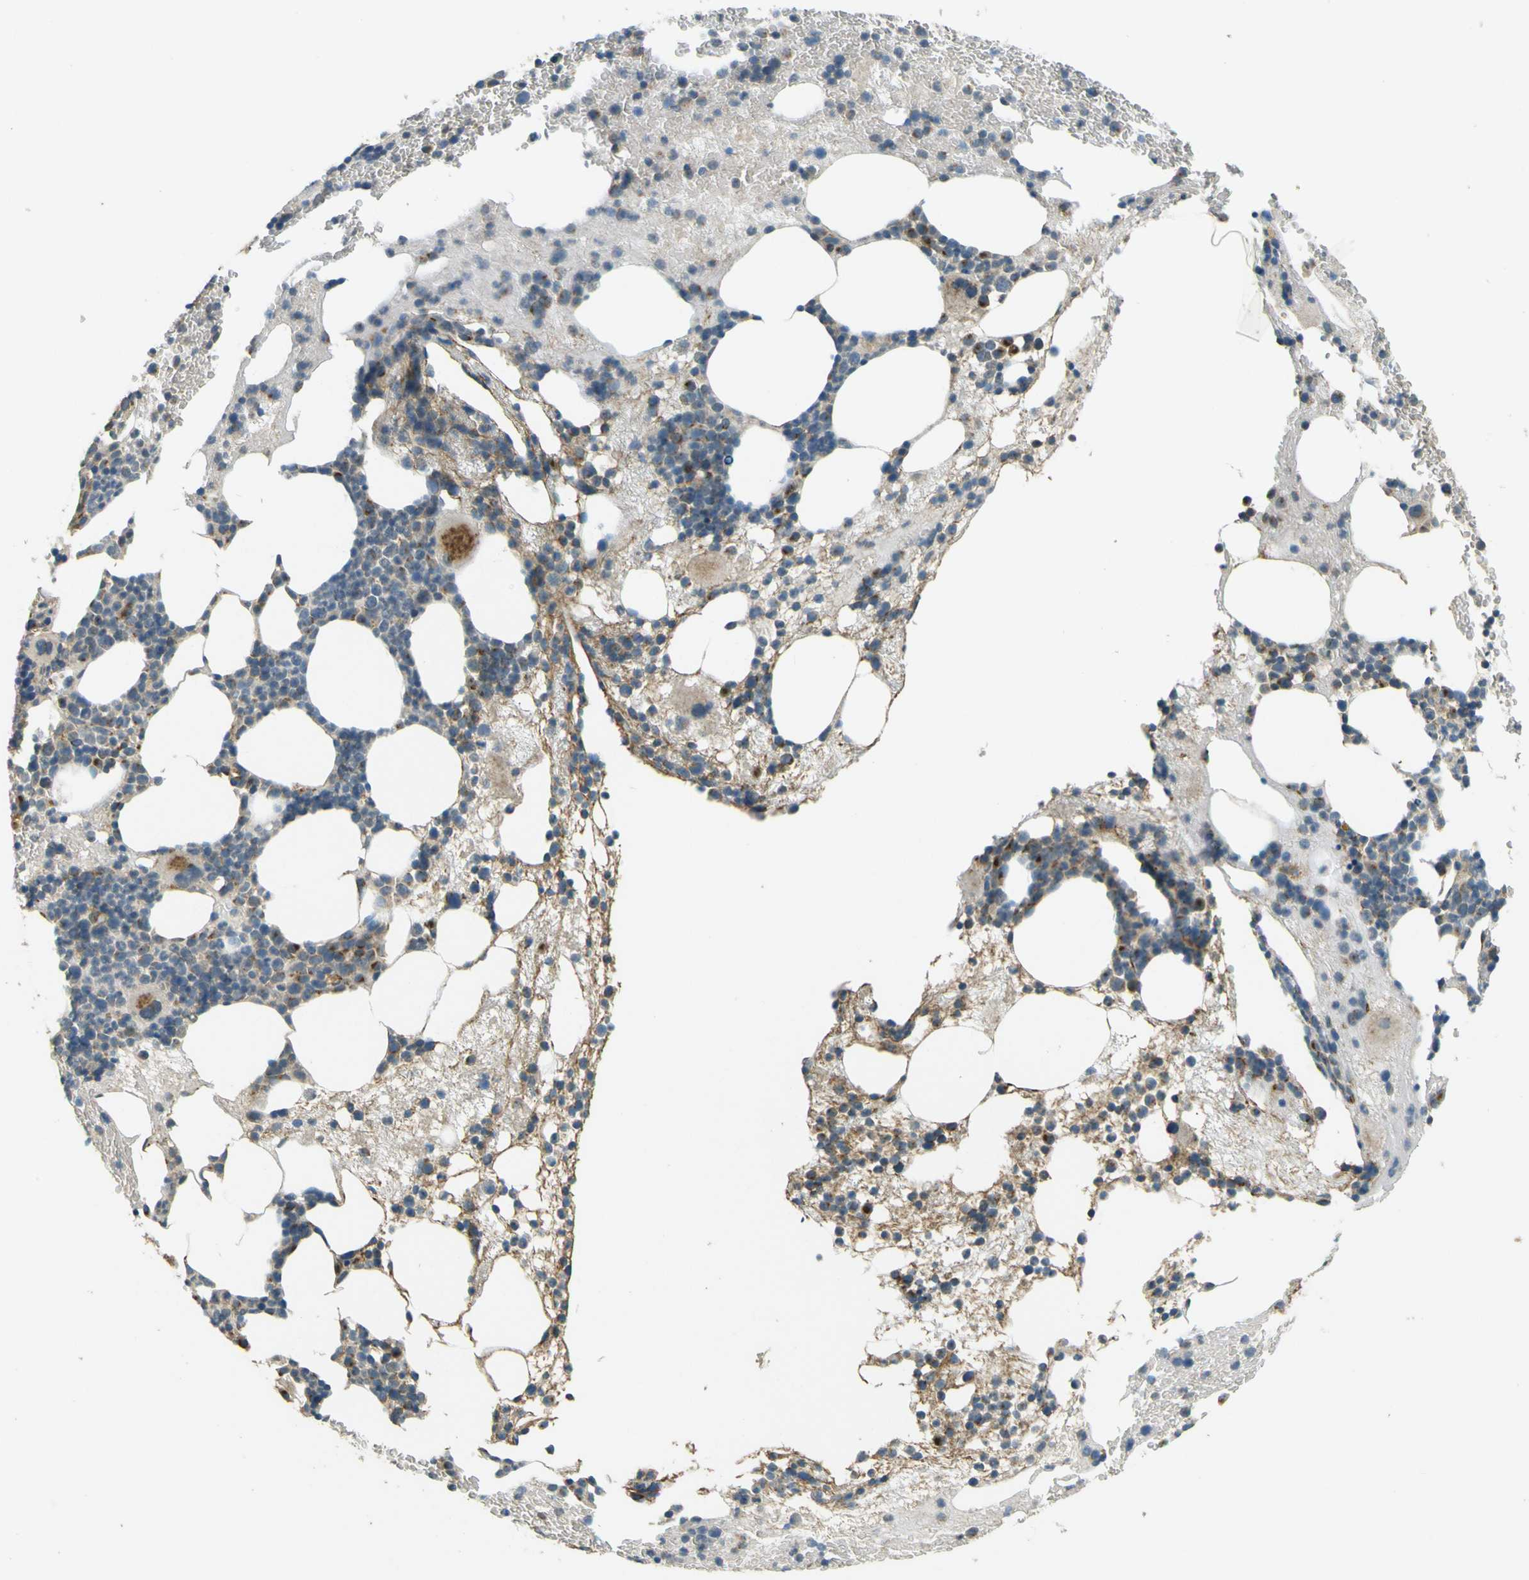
{"staining": {"intensity": "moderate", "quantity": "<25%", "location": "cytoplasmic/membranous"}, "tissue": "bone marrow", "cell_type": "Hematopoietic cells", "image_type": "normal", "snomed": [{"axis": "morphology", "description": "Normal tissue, NOS"}, {"axis": "morphology", "description": "Inflammation, NOS"}, {"axis": "topography", "description": "Bone marrow"}], "caption": "Bone marrow stained with immunohistochemistry shows moderate cytoplasmic/membranous staining in about <25% of hematopoietic cells. (DAB IHC, brown staining for protein, blue staining for nuclei).", "gene": "GOLGA1", "patient": {"sex": "female", "age": 76}}